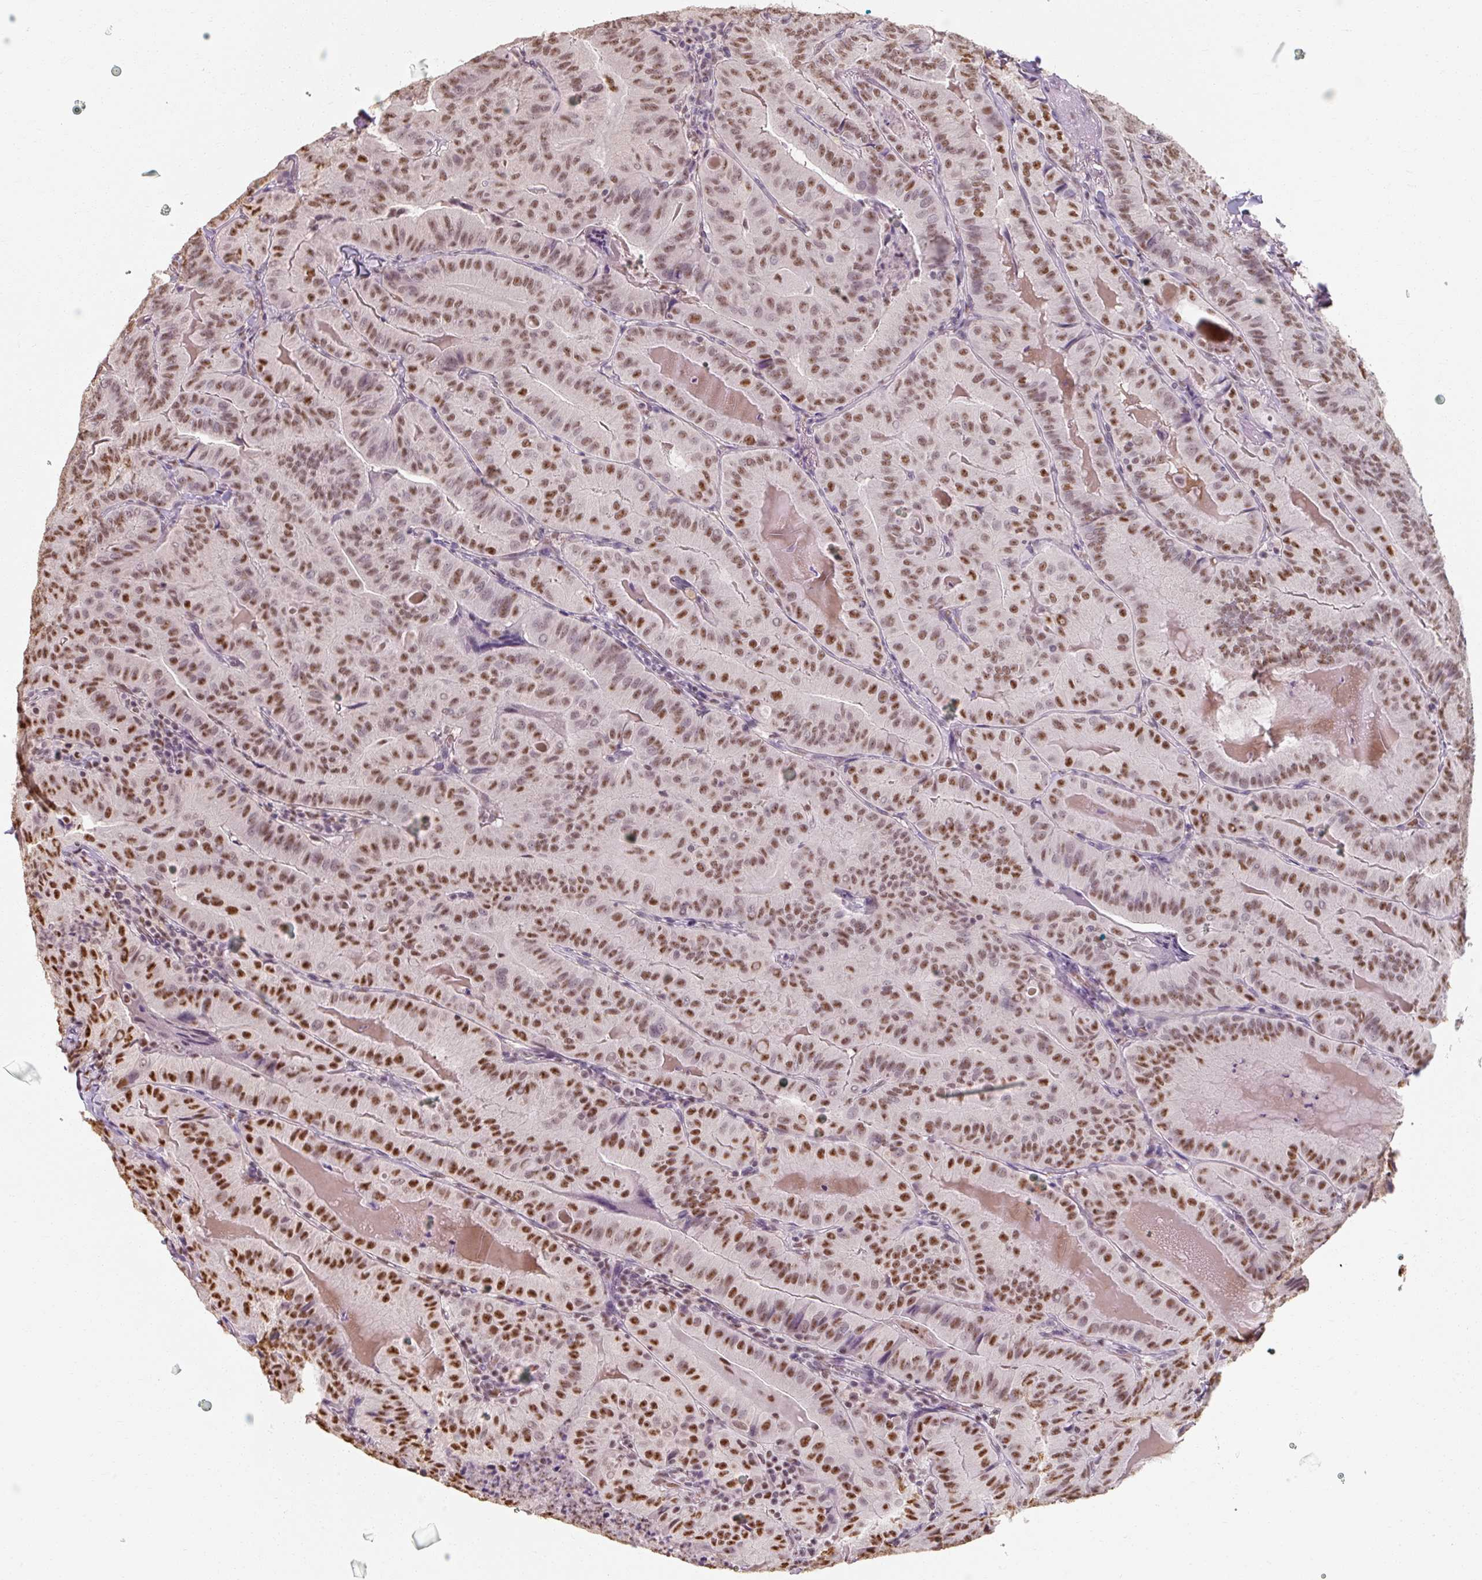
{"staining": {"intensity": "moderate", "quantity": ">75%", "location": "nuclear"}, "tissue": "thyroid cancer", "cell_type": "Tumor cells", "image_type": "cancer", "snomed": [{"axis": "morphology", "description": "Papillary adenocarcinoma, NOS"}, {"axis": "topography", "description": "Thyroid gland"}], "caption": "Immunohistochemical staining of thyroid cancer (papillary adenocarcinoma) reveals moderate nuclear protein expression in about >75% of tumor cells.", "gene": "ZFTRAF1", "patient": {"sex": "female", "age": 68}}